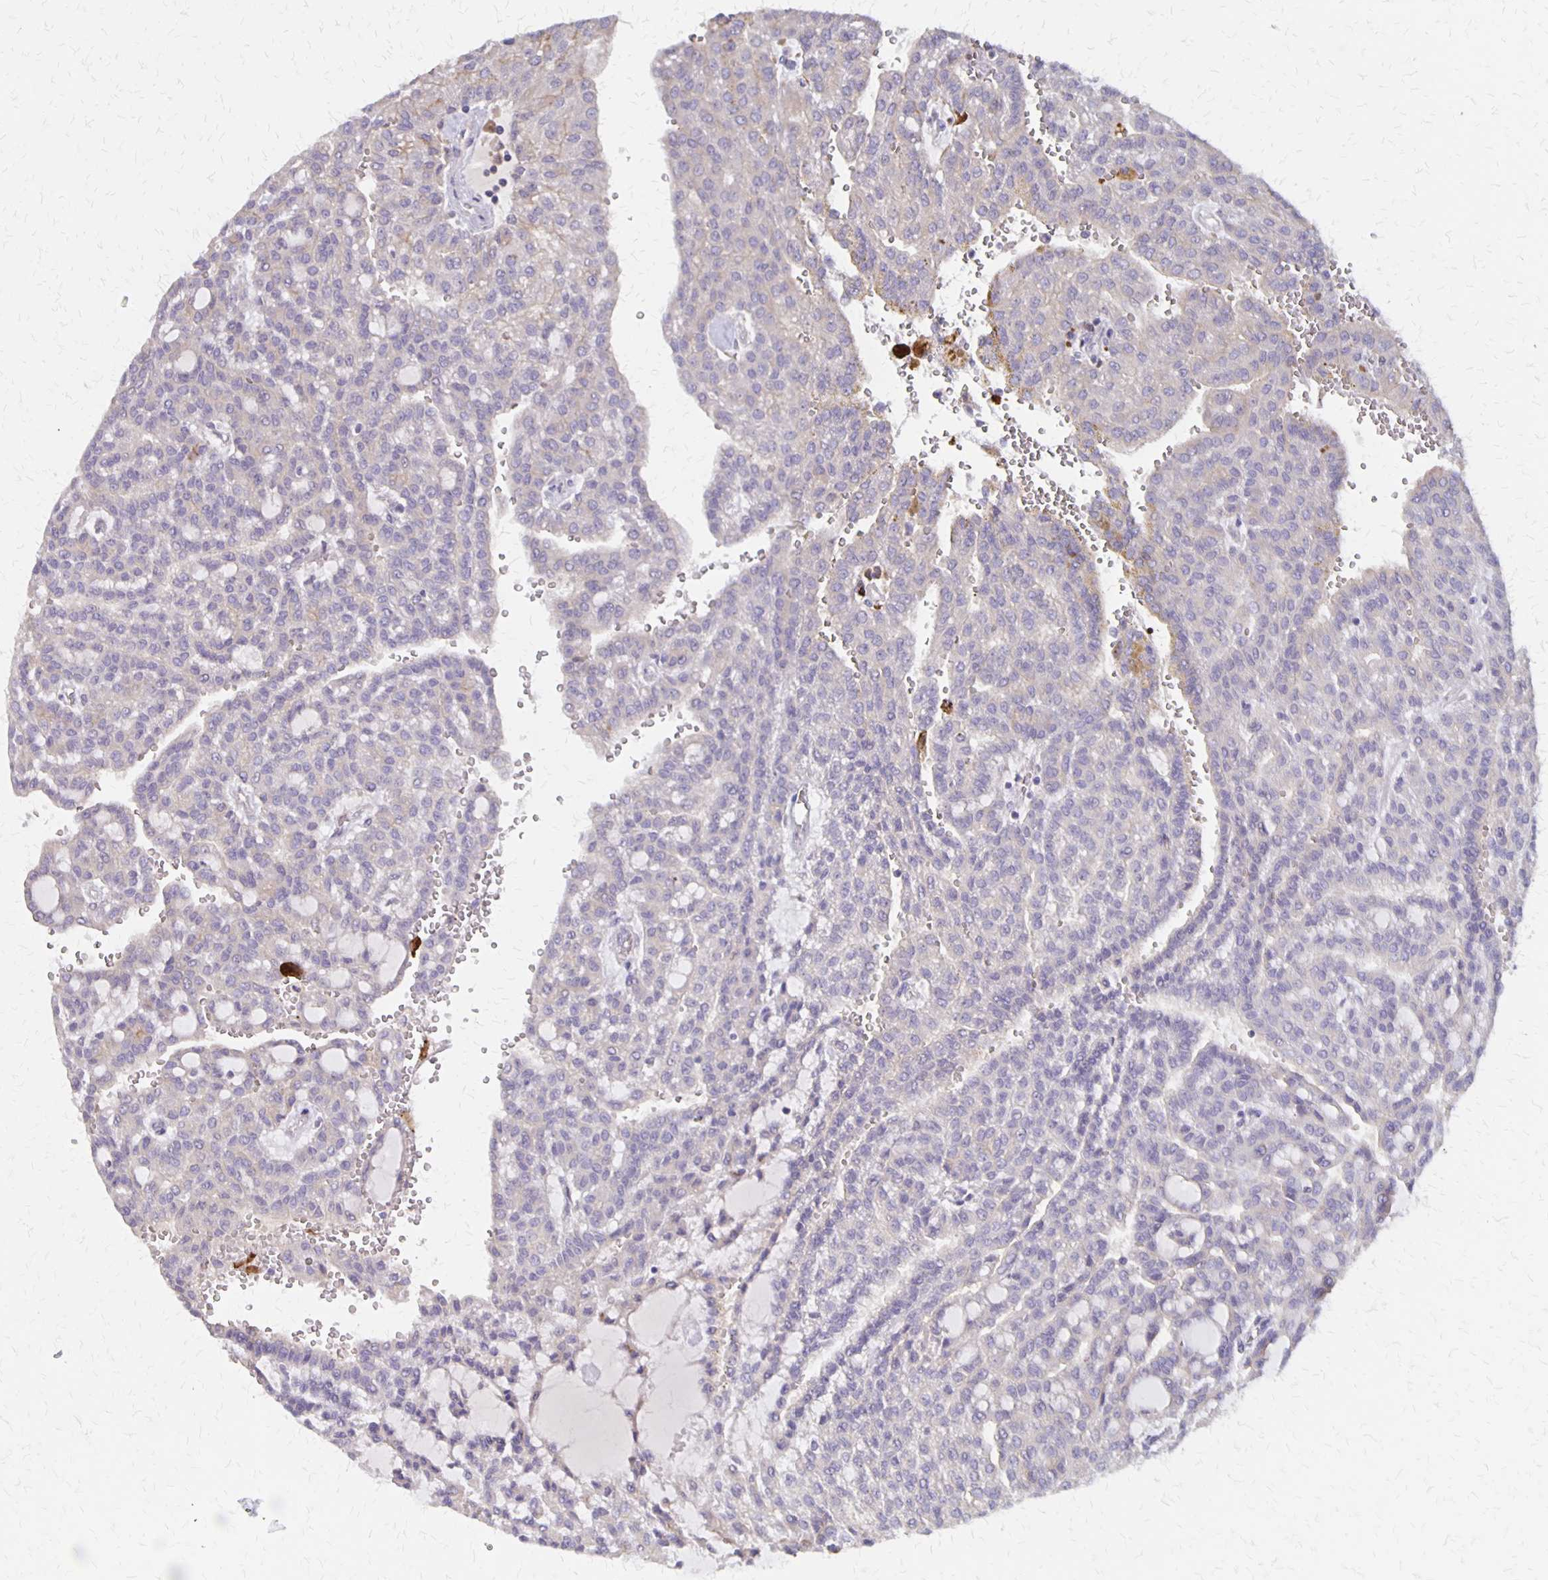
{"staining": {"intensity": "negative", "quantity": "none", "location": "none"}, "tissue": "renal cancer", "cell_type": "Tumor cells", "image_type": "cancer", "snomed": [{"axis": "morphology", "description": "Adenocarcinoma, NOS"}, {"axis": "topography", "description": "Kidney"}], "caption": "Renal cancer (adenocarcinoma) was stained to show a protein in brown. There is no significant staining in tumor cells.", "gene": "NOG", "patient": {"sex": "male", "age": 63}}